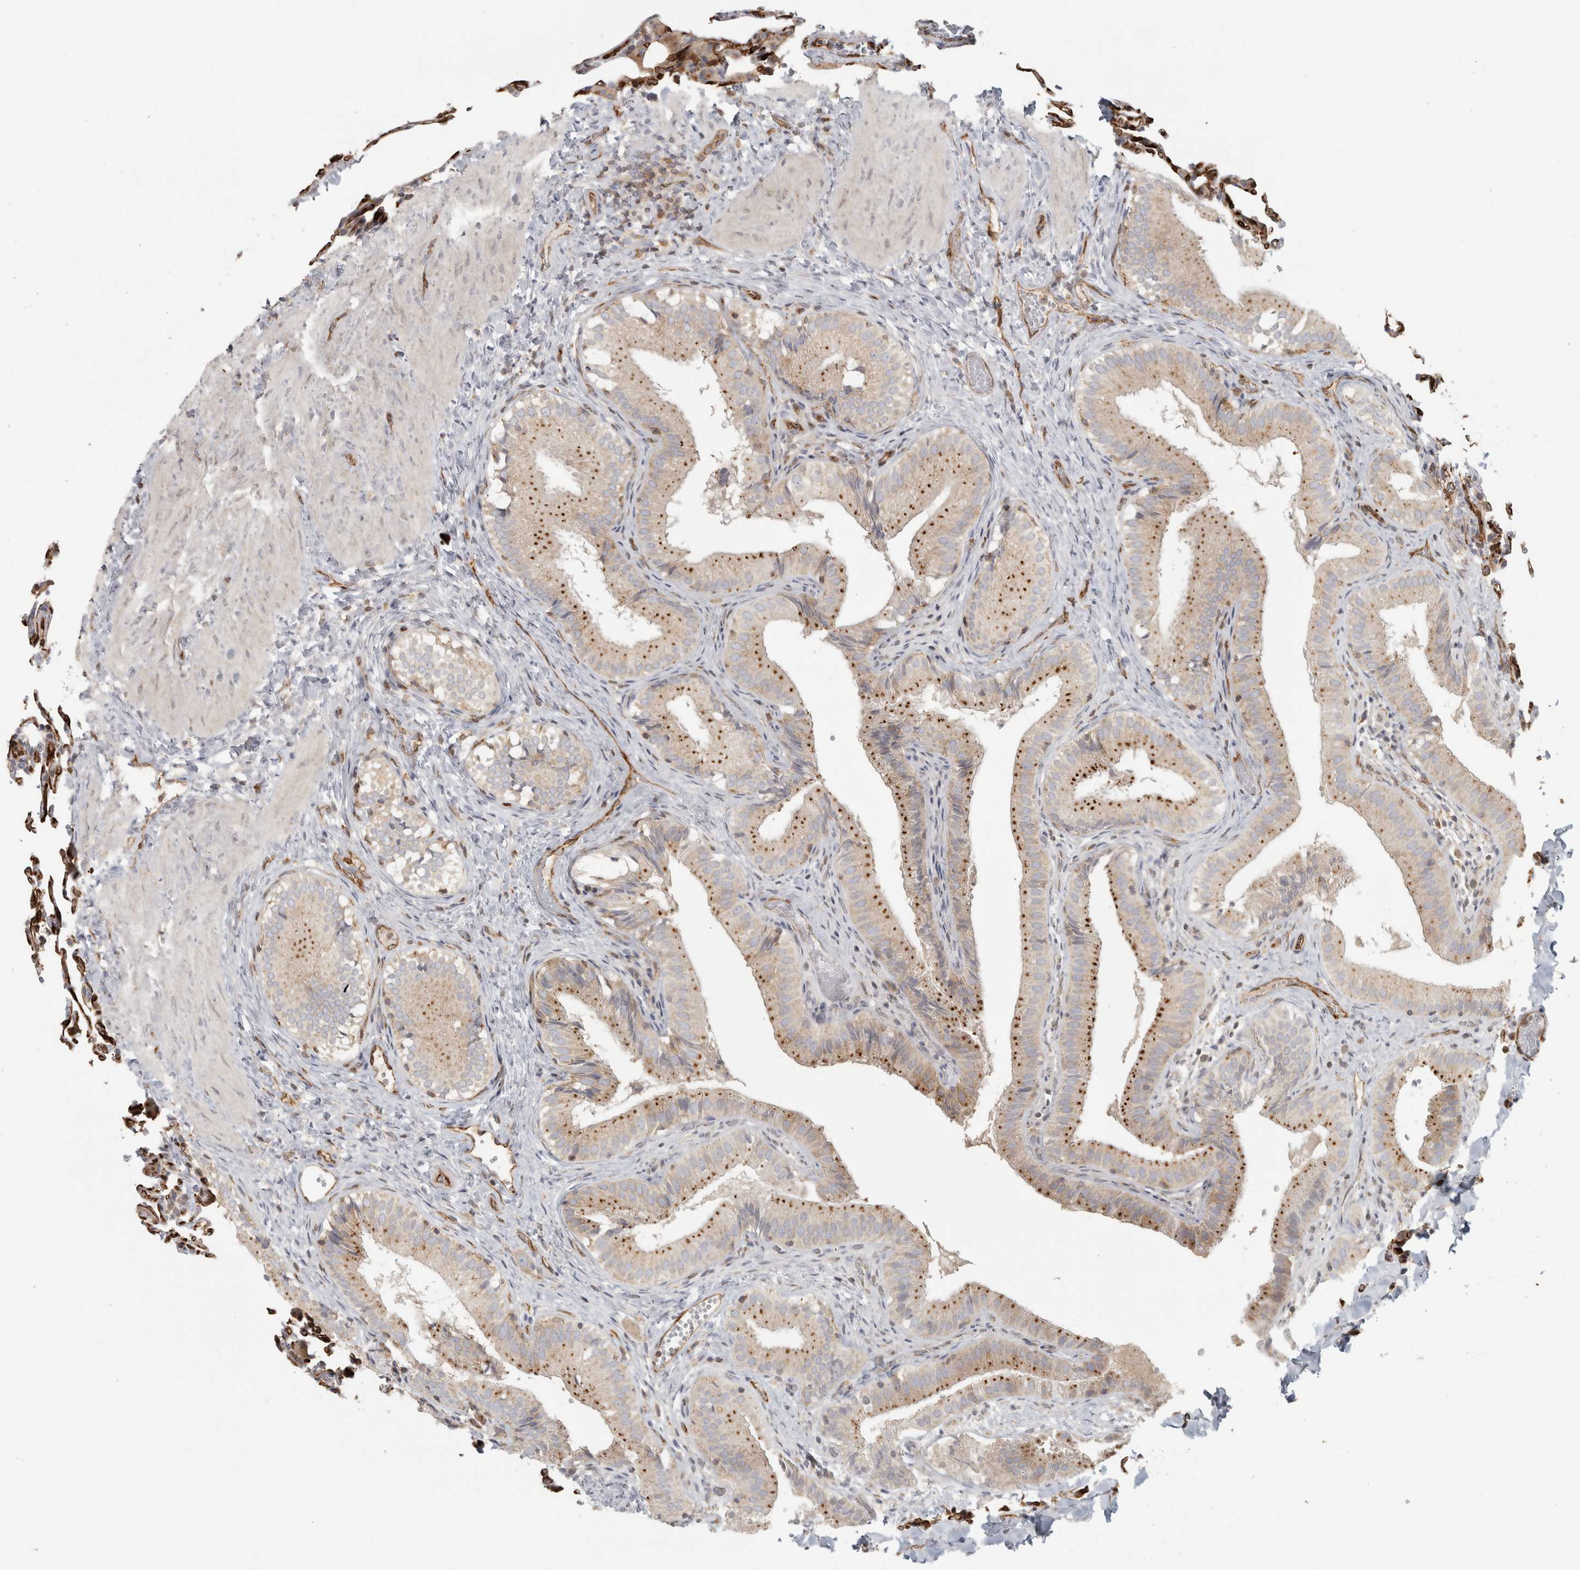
{"staining": {"intensity": "moderate", "quantity": ">75%", "location": "cytoplasmic/membranous"}, "tissue": "gallbladder", "cell_type": "Glandular cells", "image_type": "normal", "snomed": [{"axis": "morphology", "description": "Normal tissue, NOS"}, {"axis": "topography", "description": "Gallbladder"}], "caption": "This photomicrograph shows immunohistochemistry staining of unremarkable gallbladder, with medium moderate cytoplasmic/membranous expression in approximately >75% of glandular cells.", "gene": "HLA", "patient": {"sex": "female", "age": 30}}